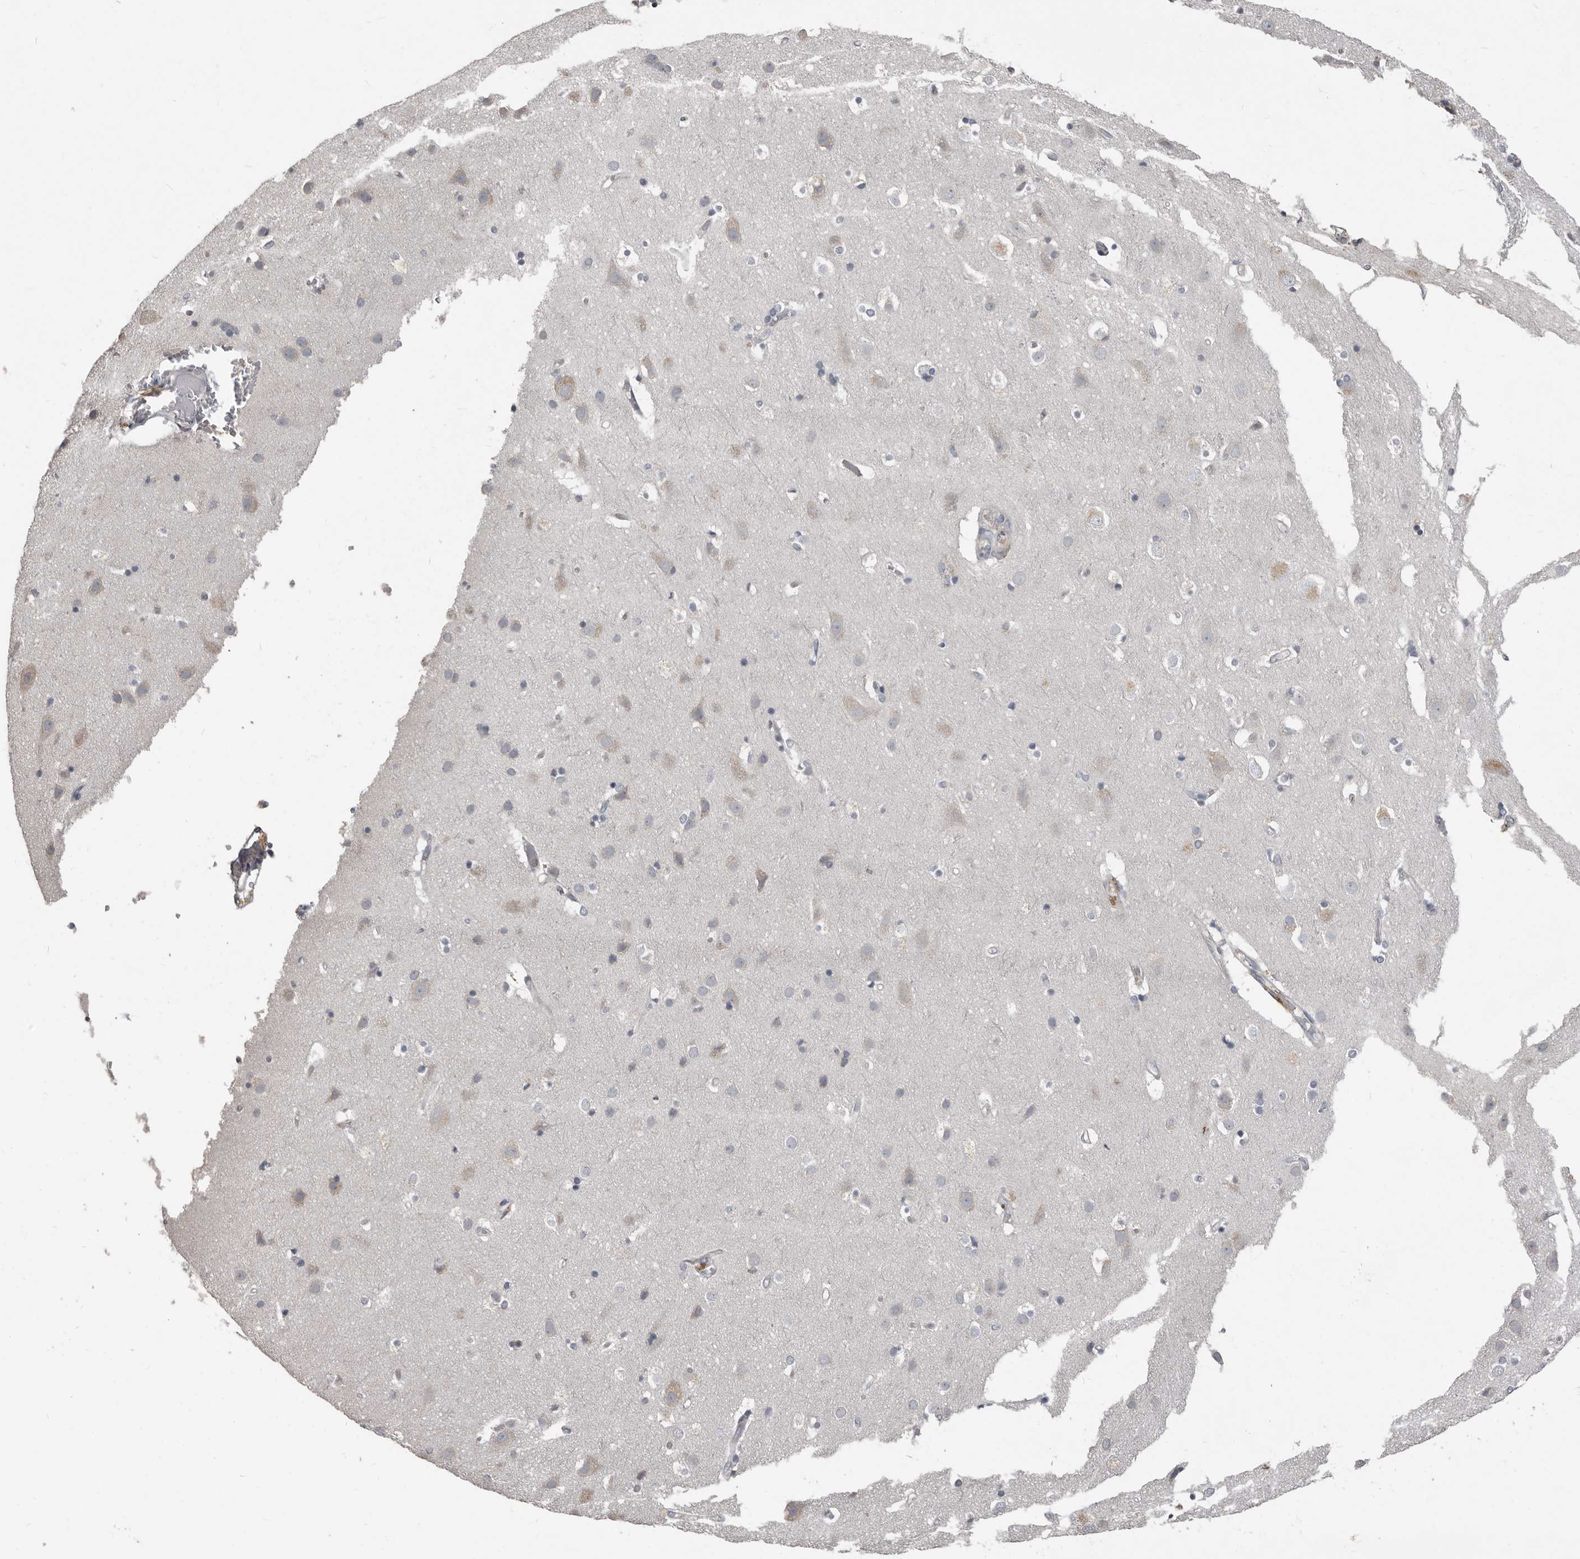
{"staining": {"intensity": "weak", "quantity": ">75%", "location": "cytoplasmic/membranous"}, "tissue": "cerebral cortex", "cell_type": "Endothelial cells", "image_type": "normal", "snomed": [{"axis": "morphology", "description": "Normal tissue, NOS"}, {"axis": "topography", "description": "Cerebral cortex"}], "caption": "Brown immunohistochemical staining in normal cerebral cortex displays weak cytoplasmic/membranous positivity in about >75% of endothelial cells. (DAB IHC, brown staining for protein, blue staining for nuclei).", "gene": "CA6", "patient": {"sex": "male", "age": 54}}